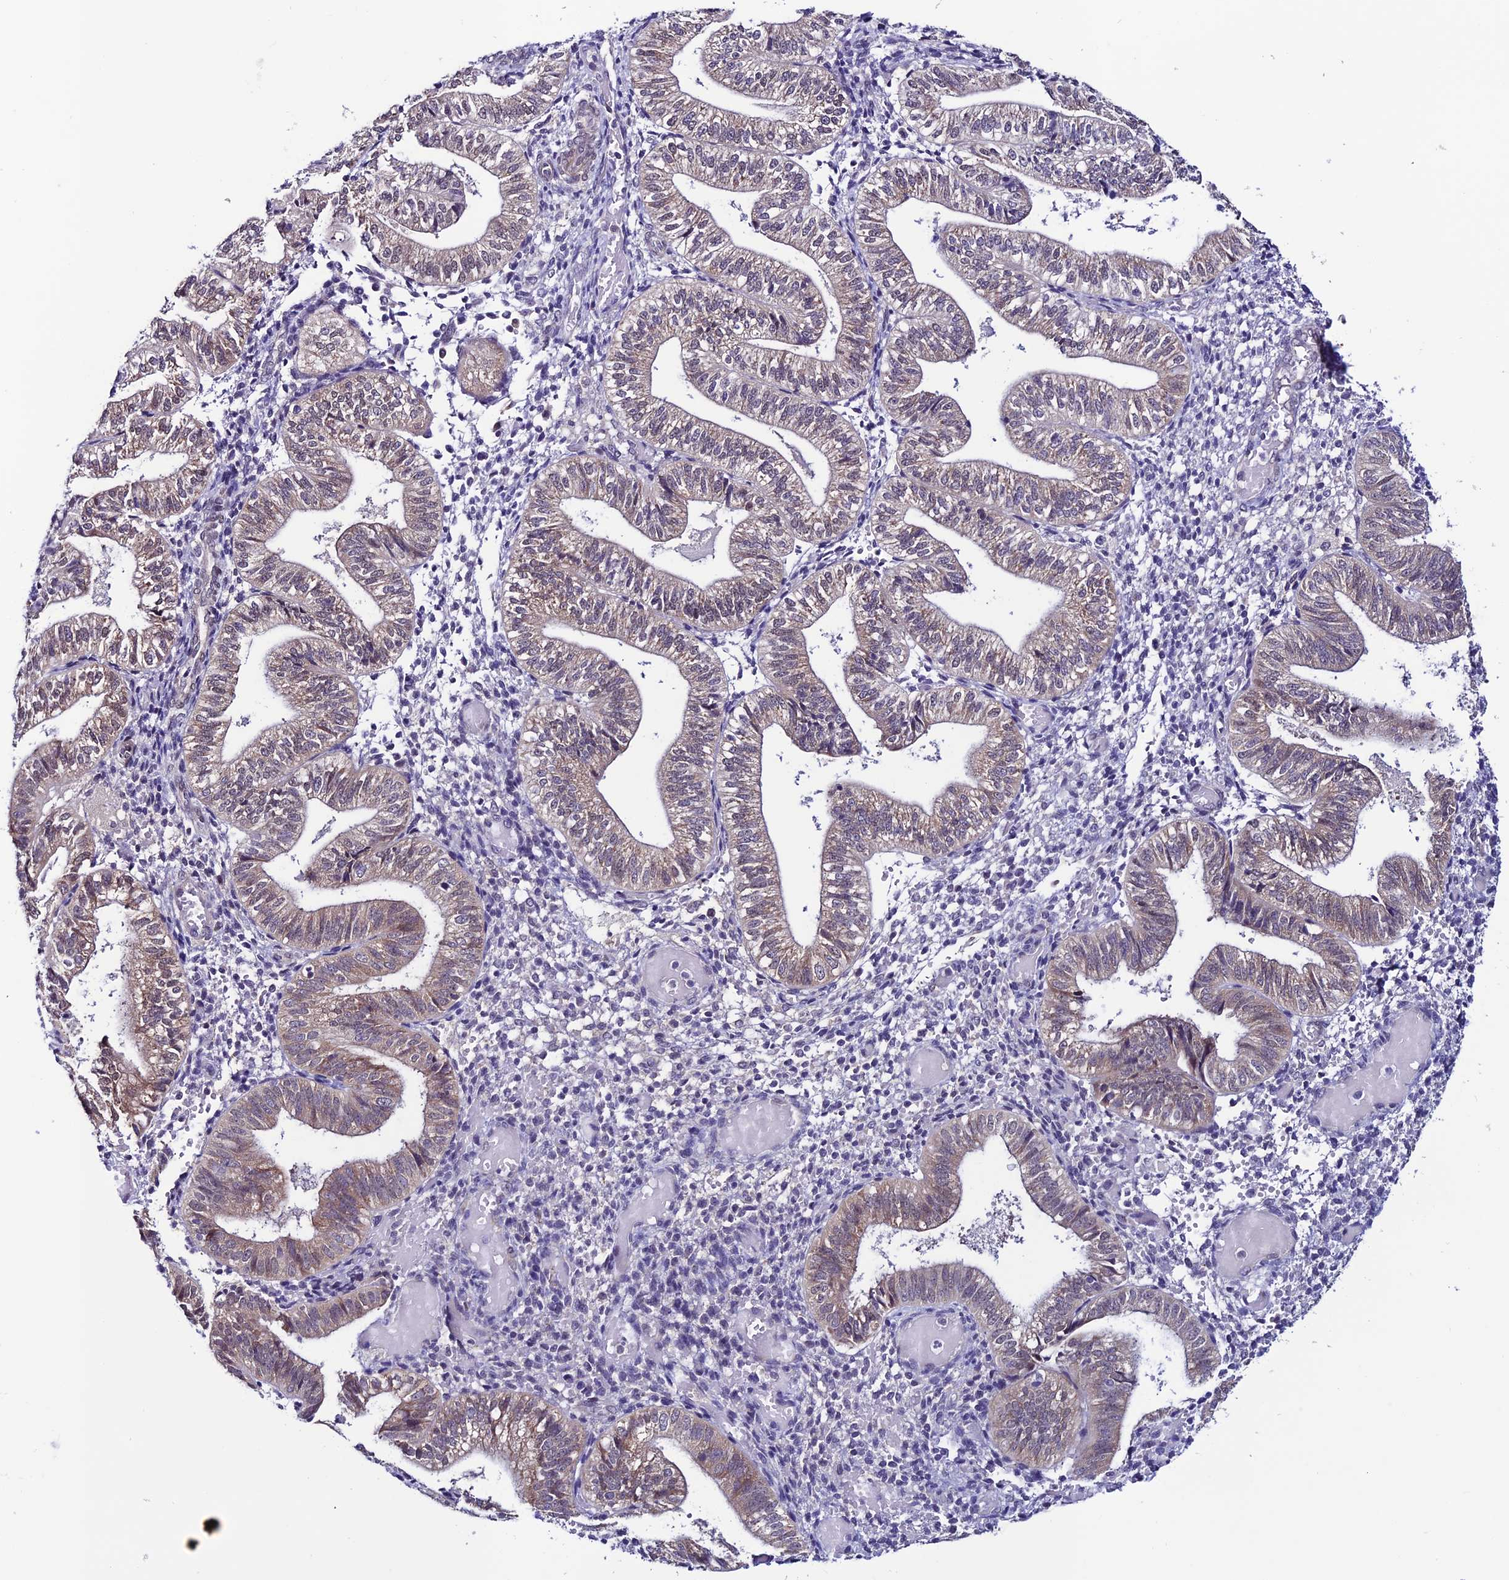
{"staining": {"intensity": "weak", "quantity": "<25%", "location": "cytoplasmic/membranous,nuclear"}, "tissue": "endometrium", "cell_type": "Cells in endometrial stroma", "image_type": "normal", "snomed": [{"axis": "morphology", "description": "Normal tissue, NOS"}, {"axis": "topography", "description": "Endometrium"}], "caption": "Cells in endometrial stroma are negative for brown protein staining in normal endometrium. Brightfield microscopy of immunohistochemistry (IHC) stained with DAB (brown) and hematoxylin (blue), captured at high magnification.", "gene": "FZD8", "patient": {"sex": "female", "age": 34}}